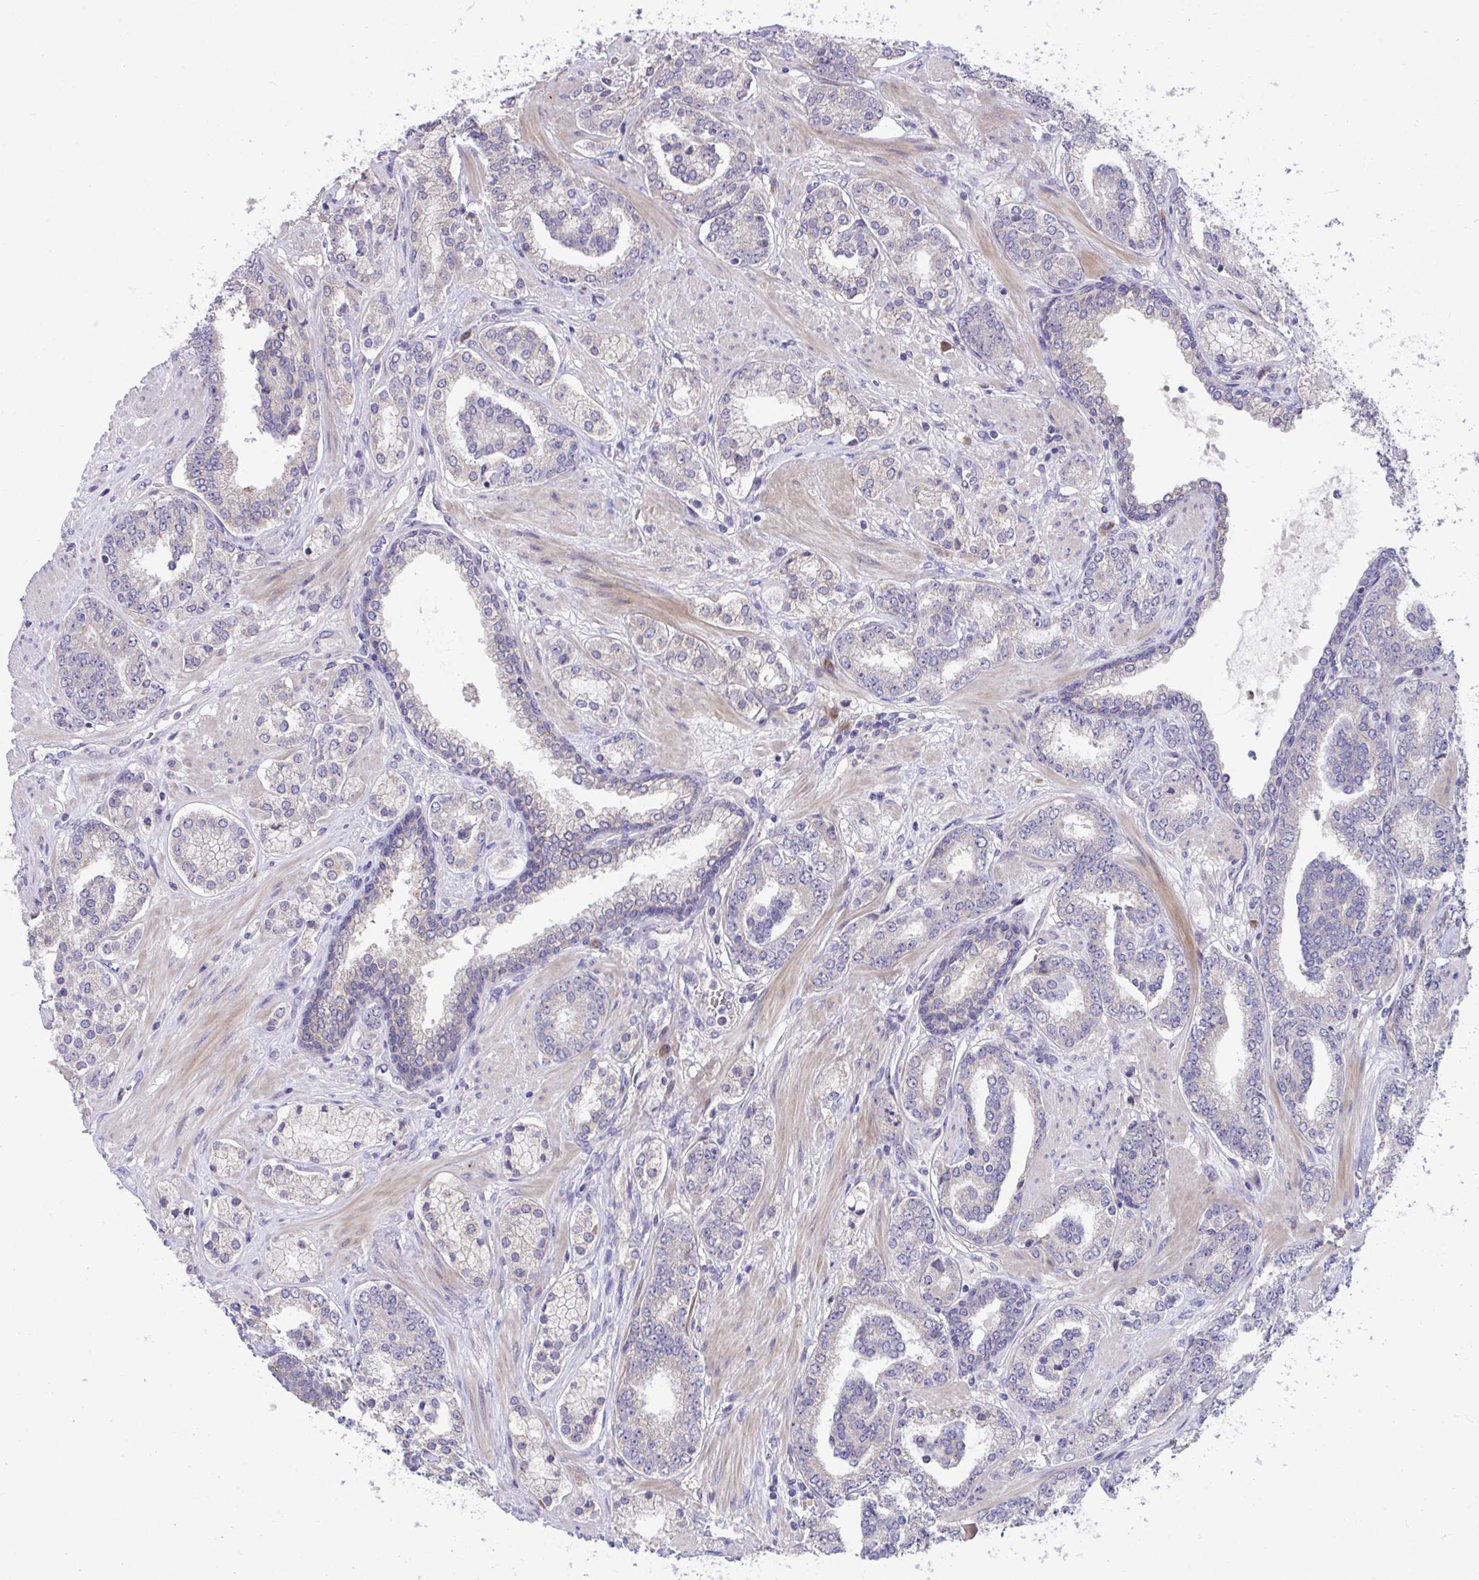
{"staining": {"intensity": "weak", "quantity": "<25%", "location": "cytoplasmic/membranous"}, "tissue": "prostate cancer", "cell_type": "Tumor cells", "image_type": "cancer", "snomed": [{"axis": "morphology", "description": "Adenocarcinoma, High grade"}, {"axis": "topography", "description": "Prostate"}], "caption": "Tumor cells show no significant protein positivity in prostate cancer (high-grade adenocarcinoma).", "gene": "SUSD4", "patient": {"sex": "male", "age": 62}}